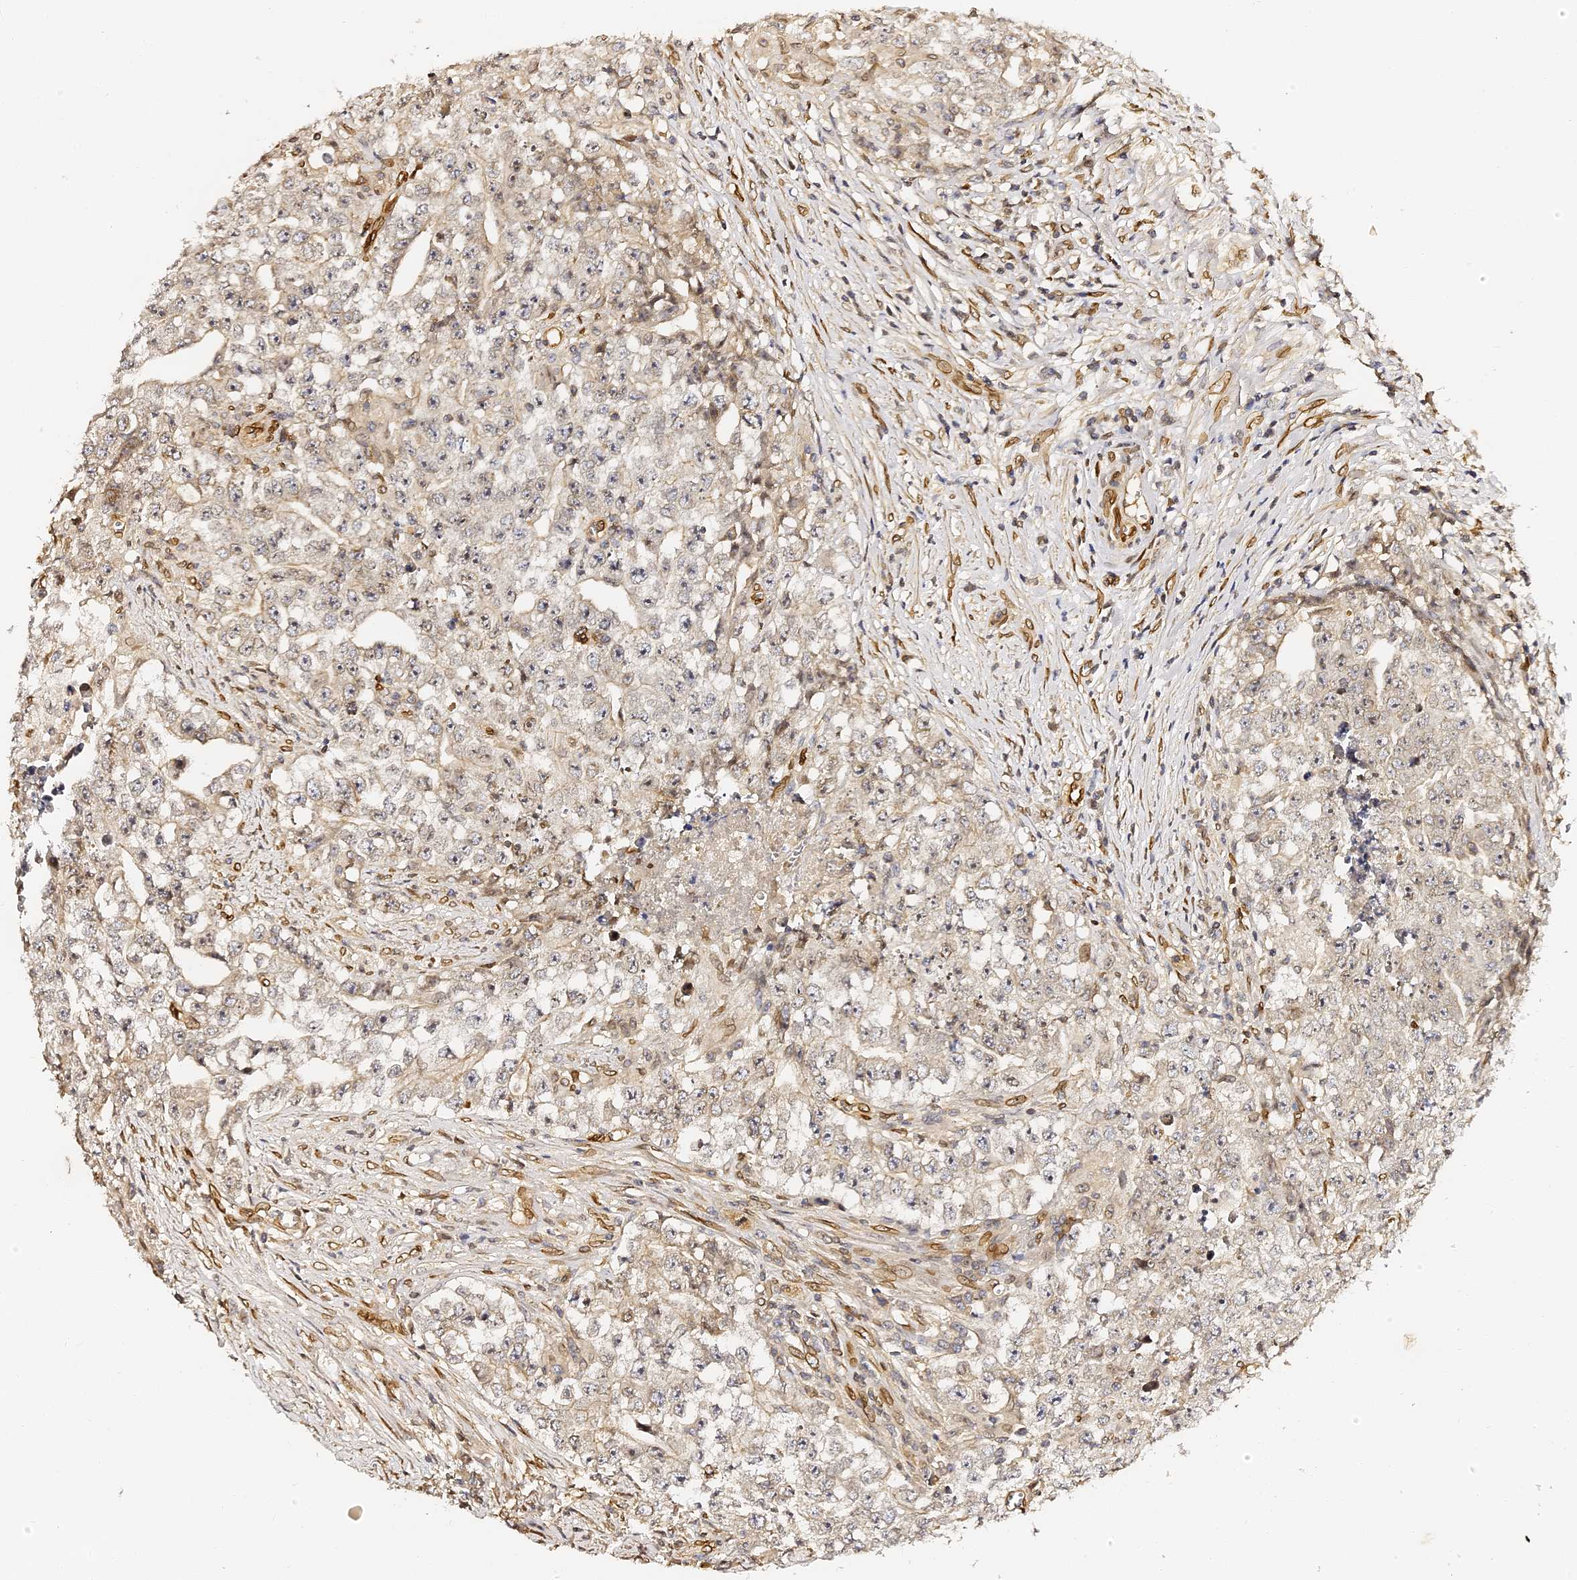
{"staining": {"intensity": "weak", "quantity": "<25%", "location": "cytoplasmic/membranous"}, "tissue": "testis cancer", "cell_type": "Tumor cells", "image_type": "cancer", "snomed": [{"axis": "morphology", "description": "Seminoma, NOS"}, {"axis": "morphology", "description": "Carcinoma, Embryonal, NOS"}, {"axis": "topography", "description": "Testis"}], "caption": "Immunohistochemistry of human testis cancer shows no positivity in tumor cells.", "gene": "ANAPC5", "patient": {"sex": "male", "age": 43}}